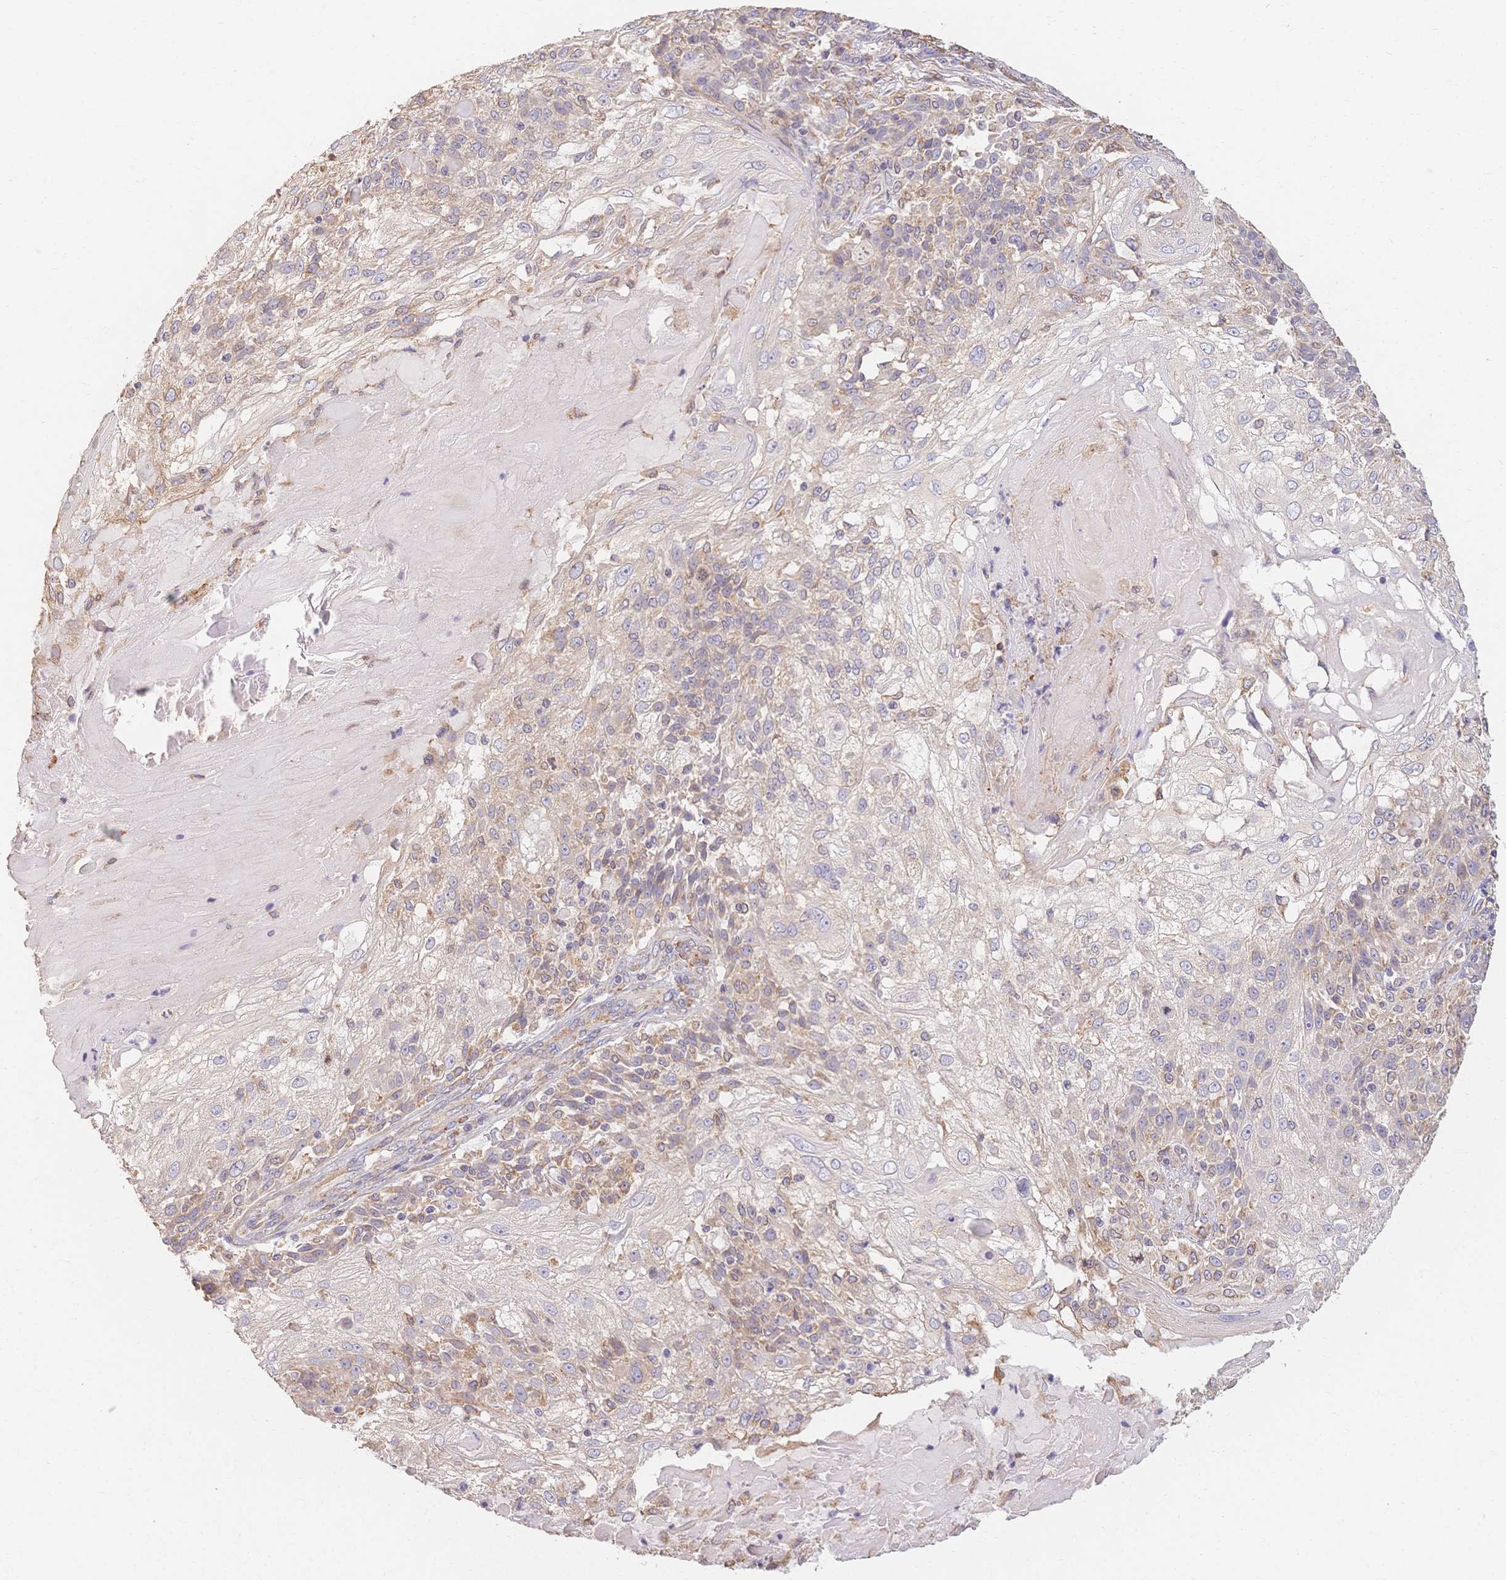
{"staining": {"intensity": "negative", "quantity": "none", "location": "none"}, "tissue": "skin cancer", "cell_type": "Tumor cells", "image_type": "cancer", "snomed": [{"axis": "morphology", "description": "Normal tissue, NOS"}, {"axis": "morphology", "description": "Squamous cell carcinoma, NOS"}, {"axis": "topography", "description": "Skin"}], "caption": "Immunohistochemistry image of skin squamous cell carcinoma stained for a protein (brown), which reveals no staining in tumor cells.", "gene": "HS3ST5", "patient": {"sex": "female", "age": 83}}